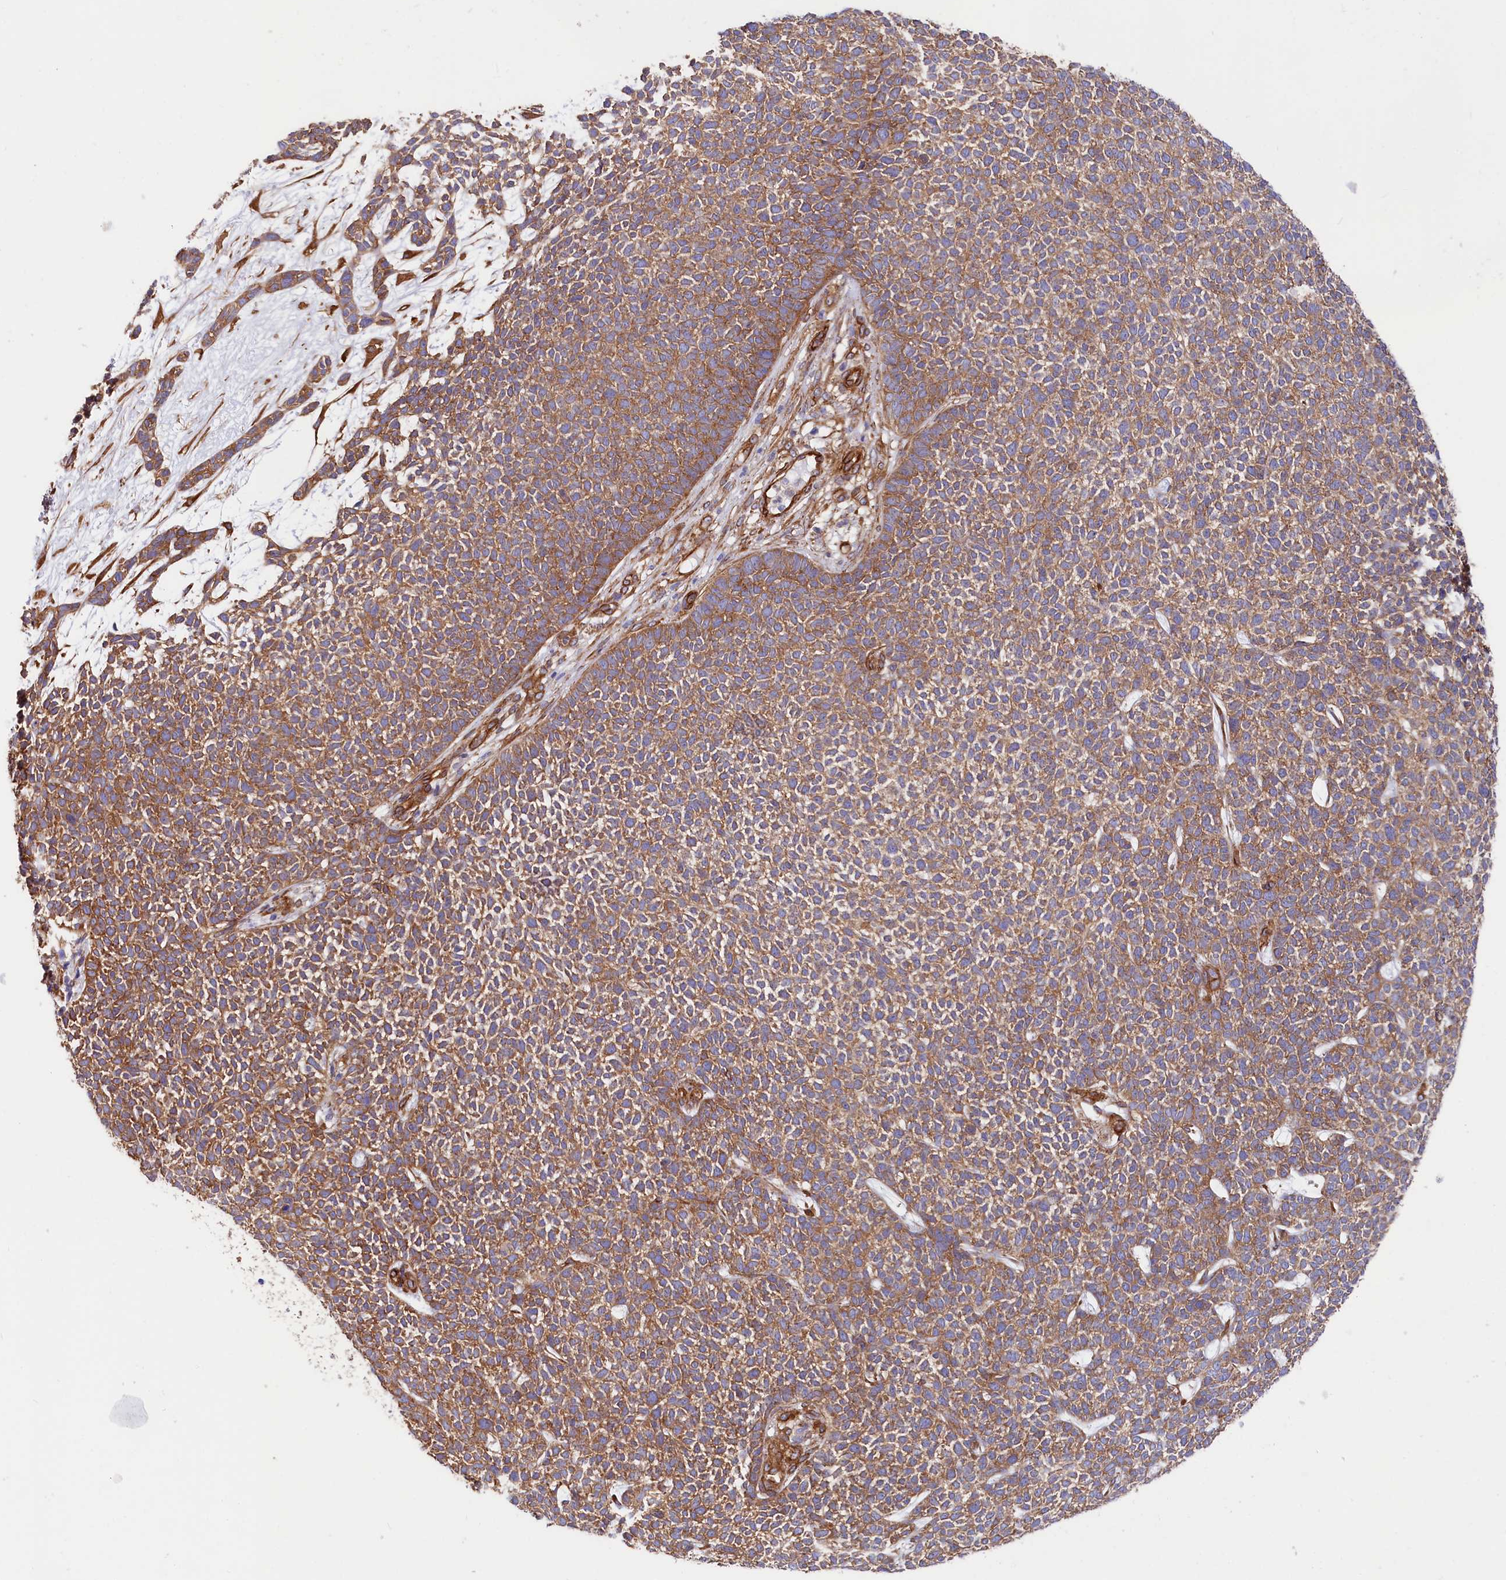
{"staining": {"intensity": "moderate", "quantity": ">75%", "location": "cytoplasmic/membranous"}, "tissue": "skin cancer", "cell_type": "Tumor cells", "image_type": "cancer", "snomed": [{"axis": "morphology", "description": "Basal cell carcinoma"}, {"axis": "topography", "description": "Skin"}], "caption": "The micrograph displays a brown stain indicating the presence of a protein in the cytoplasmic/membranous of tumor cells in skin basal cell carcinoma. The protein is stained brown, and the nuclei are stained in blue (DAB IHC with brightfield microscopy, high magnification).", "gene": "TNKS1BP1", "patient": {"sex": "female", "age": 84}}